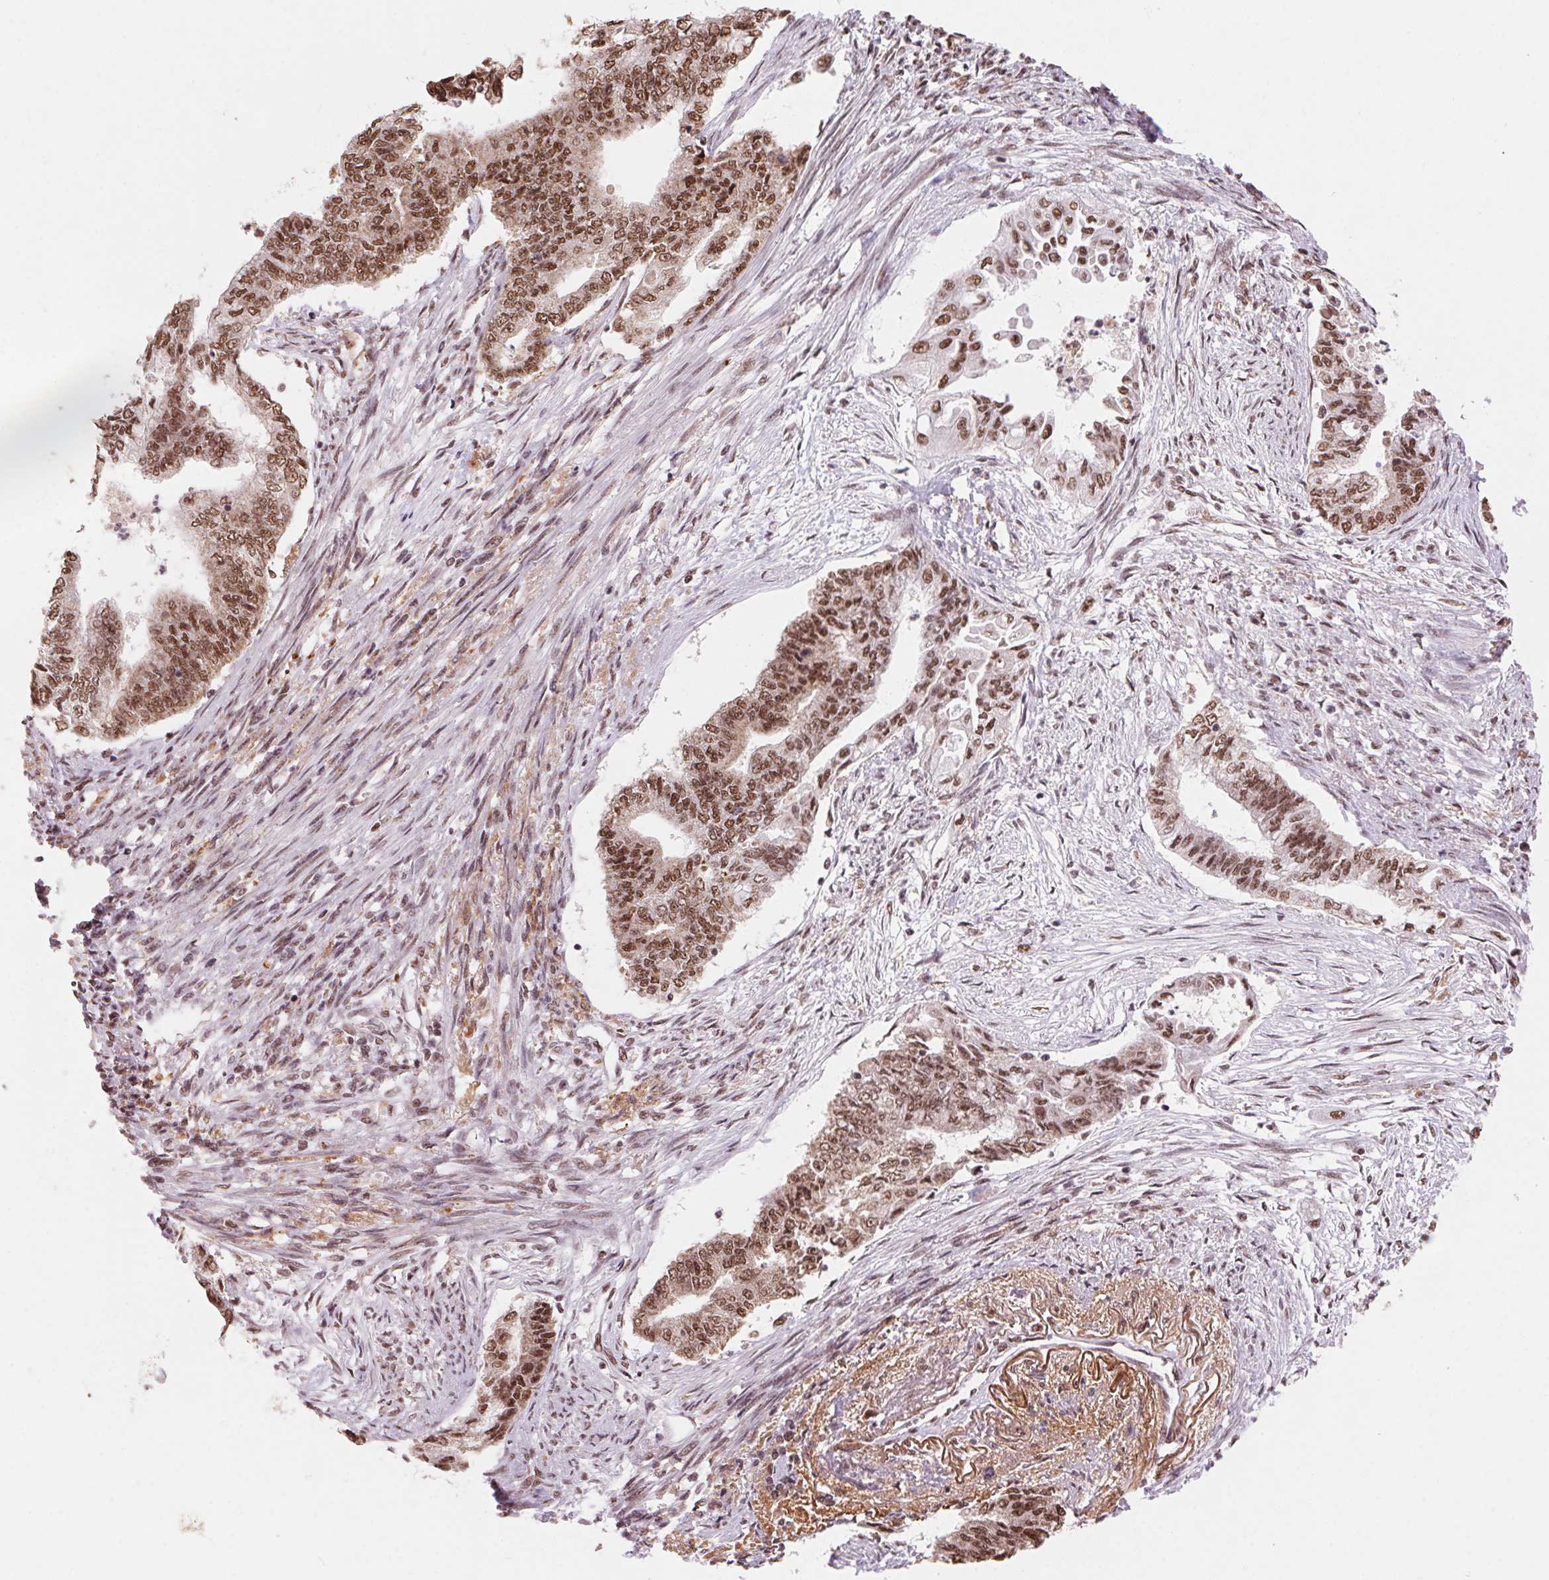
{"staining": {"intensity": "moderate", "quantity": ">75%", "location": "nuclear"}, "tissue": "endometrial cancer", "cell_type": "Tumor cells", "image_type": "cancer", "snomed": [{"axis": "morphology", "description": "Adenocarcinoma, NOS"}, {"axis": "topography", "description": "Endometrium"}], "caption": "Endometrial cancer (adenocarcinoma) was stained to show a protein in brown. There is medium levels of moderate nuclear expression in approximately >75% of tumor cells.", "gene": "SNRPG", "patient": {"sex": "female", "age": 65}}